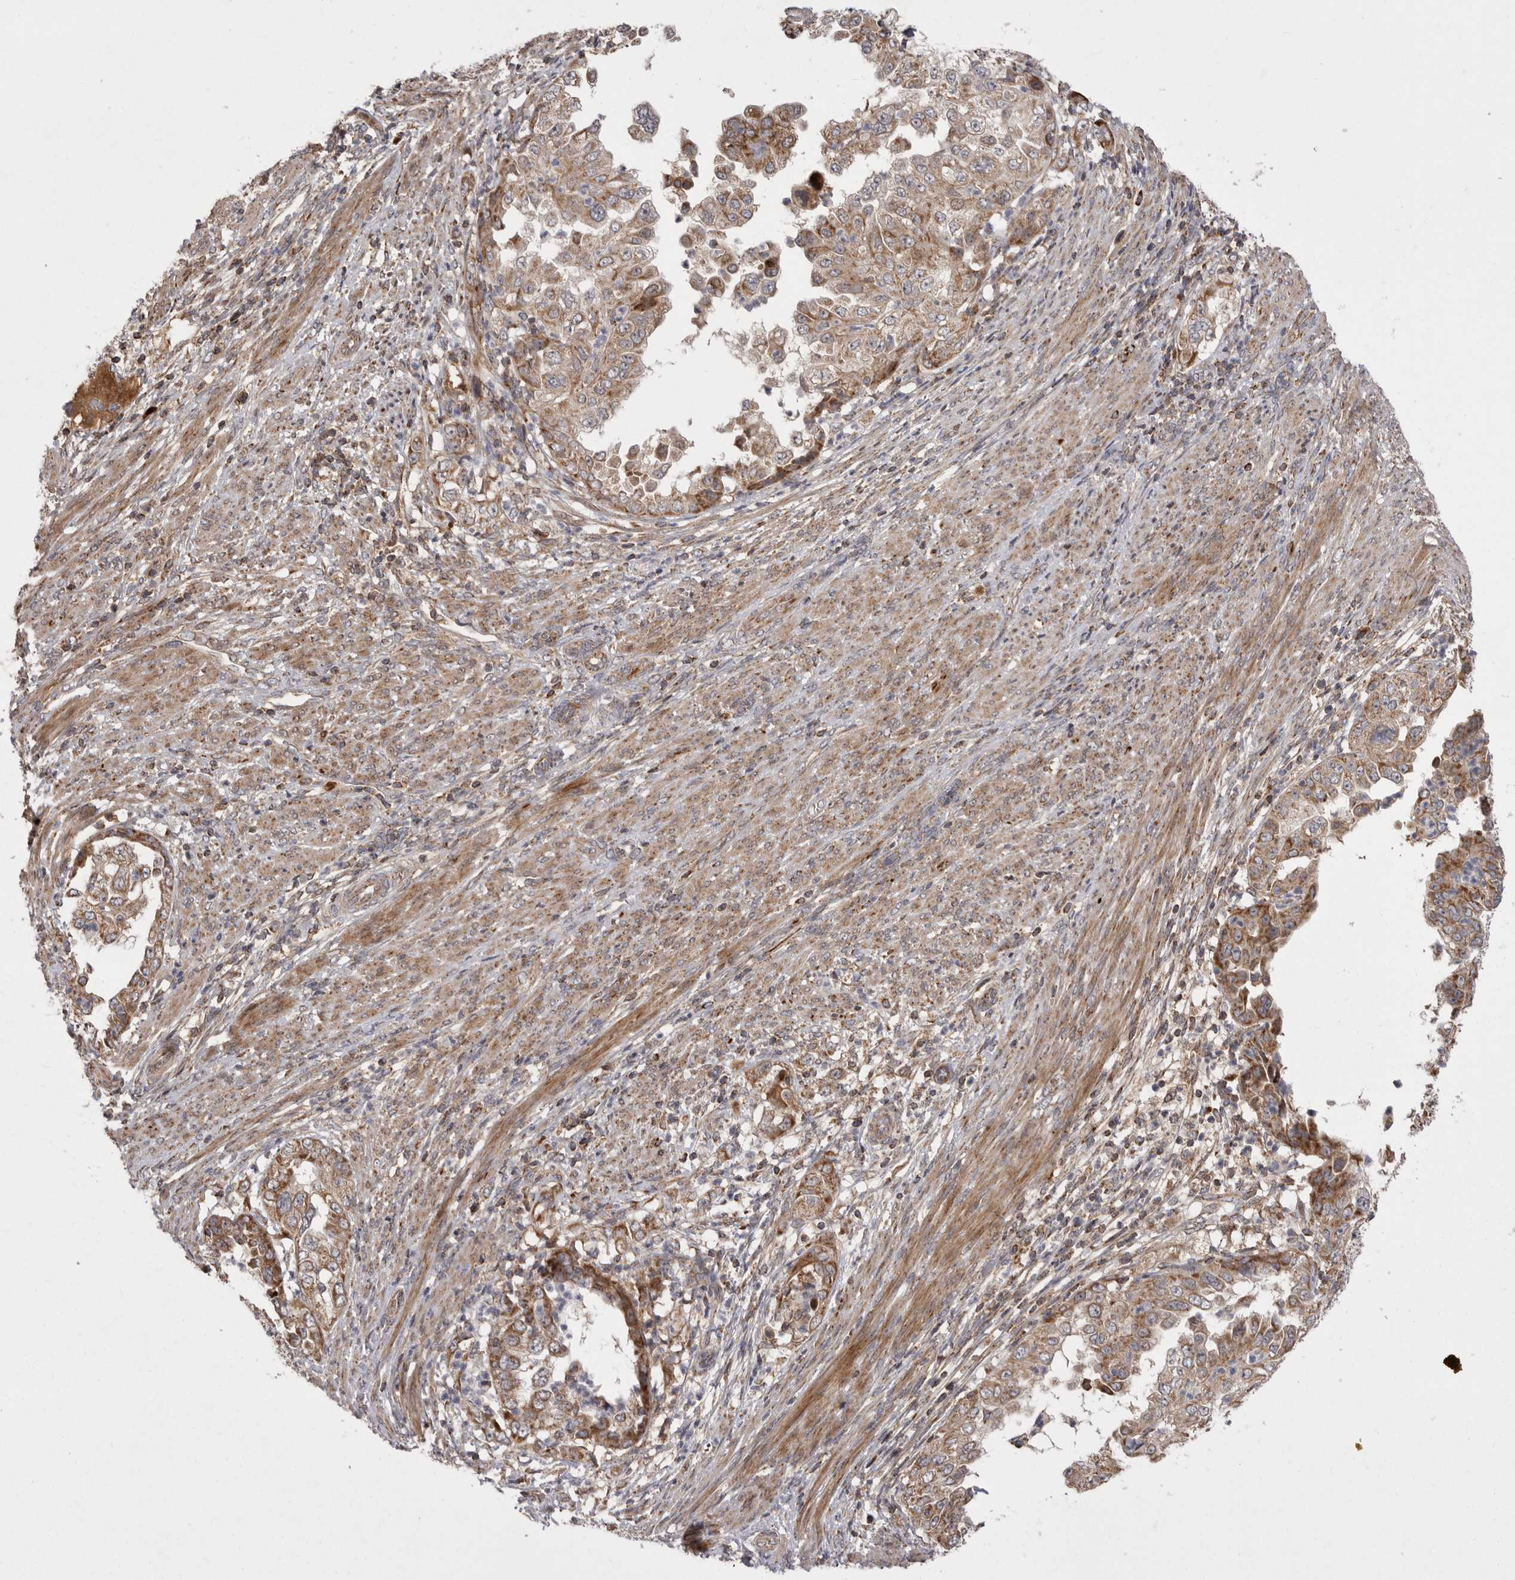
{"staining": {"intensity": "moderate", "quantity": ">75%", "location": "cytoplasmic/membranous"}, "tissue": "endometrial cancer", "cell_type": "Tumor cells", "image_type": "cancer", "snomed": [{"axis": "morphology", "description": "Adenocarcinoma, NOS"}, {"axis": "topography", "description": "Endometrium"}], "caption": "Immunohistochemistry (IHC) of human adenocarcinoma (endometrial) shows medium levels of moderate cytoplasmic/membranous expression in about >75% of tumor cells. The staining was performed using DAB to visualize the protein expression in brown, while the nuclei were stained in blue with hematoxylin (Magnification: 20x).", "gene": "KYAT3", "patient": {"sex": "female", "age": 85}}